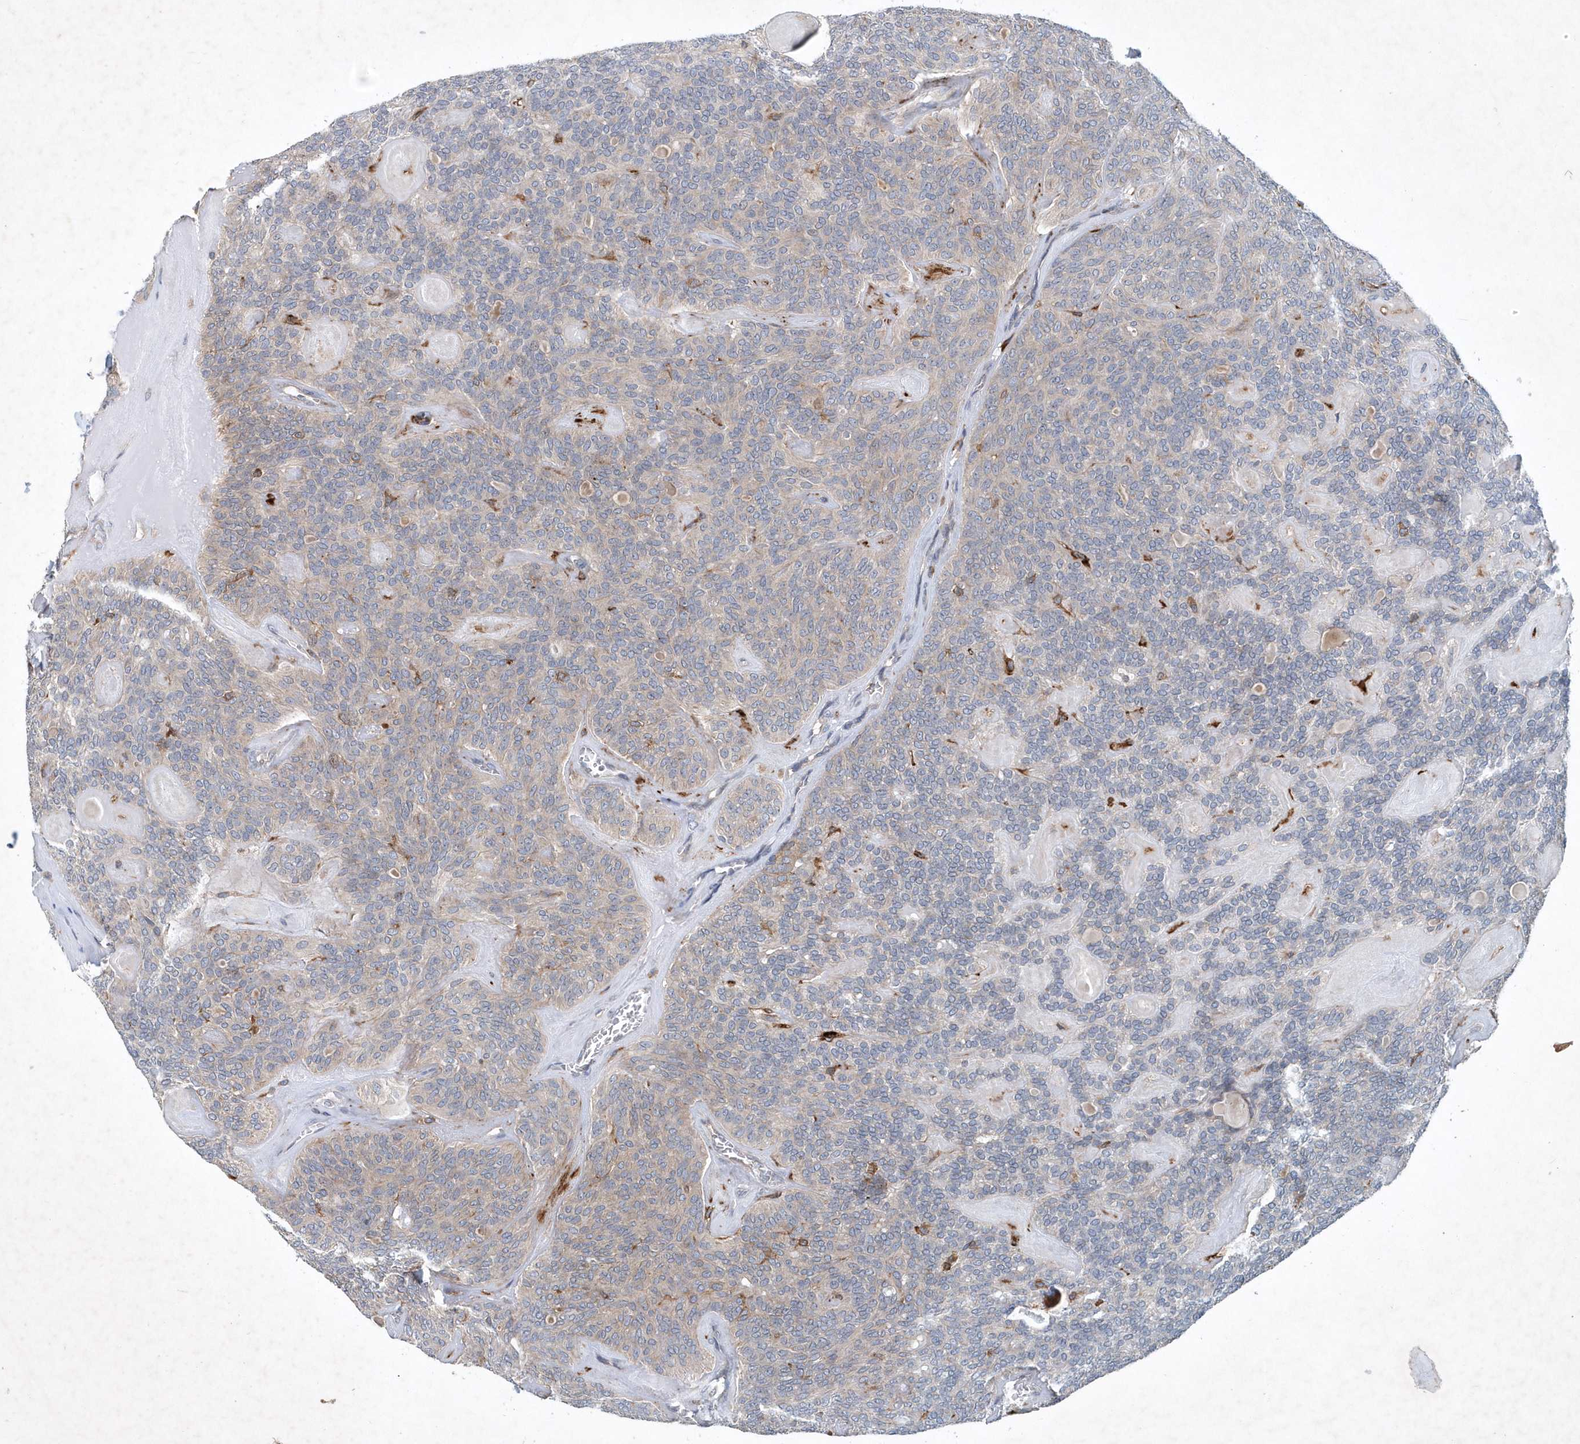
{"staining": {"intensity": "weak", "quantity": "25%-75%", "location": "cytoplasmic/membranous"}, "tissue": "head and neck cancer", "cell_type": "Tumor cells", "image_type": "cancer", "snomed": [{"axis": "morphology", "description": "Adenocarcinoma, NOS"}, {"axis": "topography", "description": "Head-Neck"}], "caption": "Weak cytoplasmic/membranous expression for a protein is appreciated in about 25%-75% of tumor cells of head and neck cancer (adenocarcinoma) using immunohistochemistry.", "gene": "P2RY10", "patient": {"sex": "male", "age": 66}}